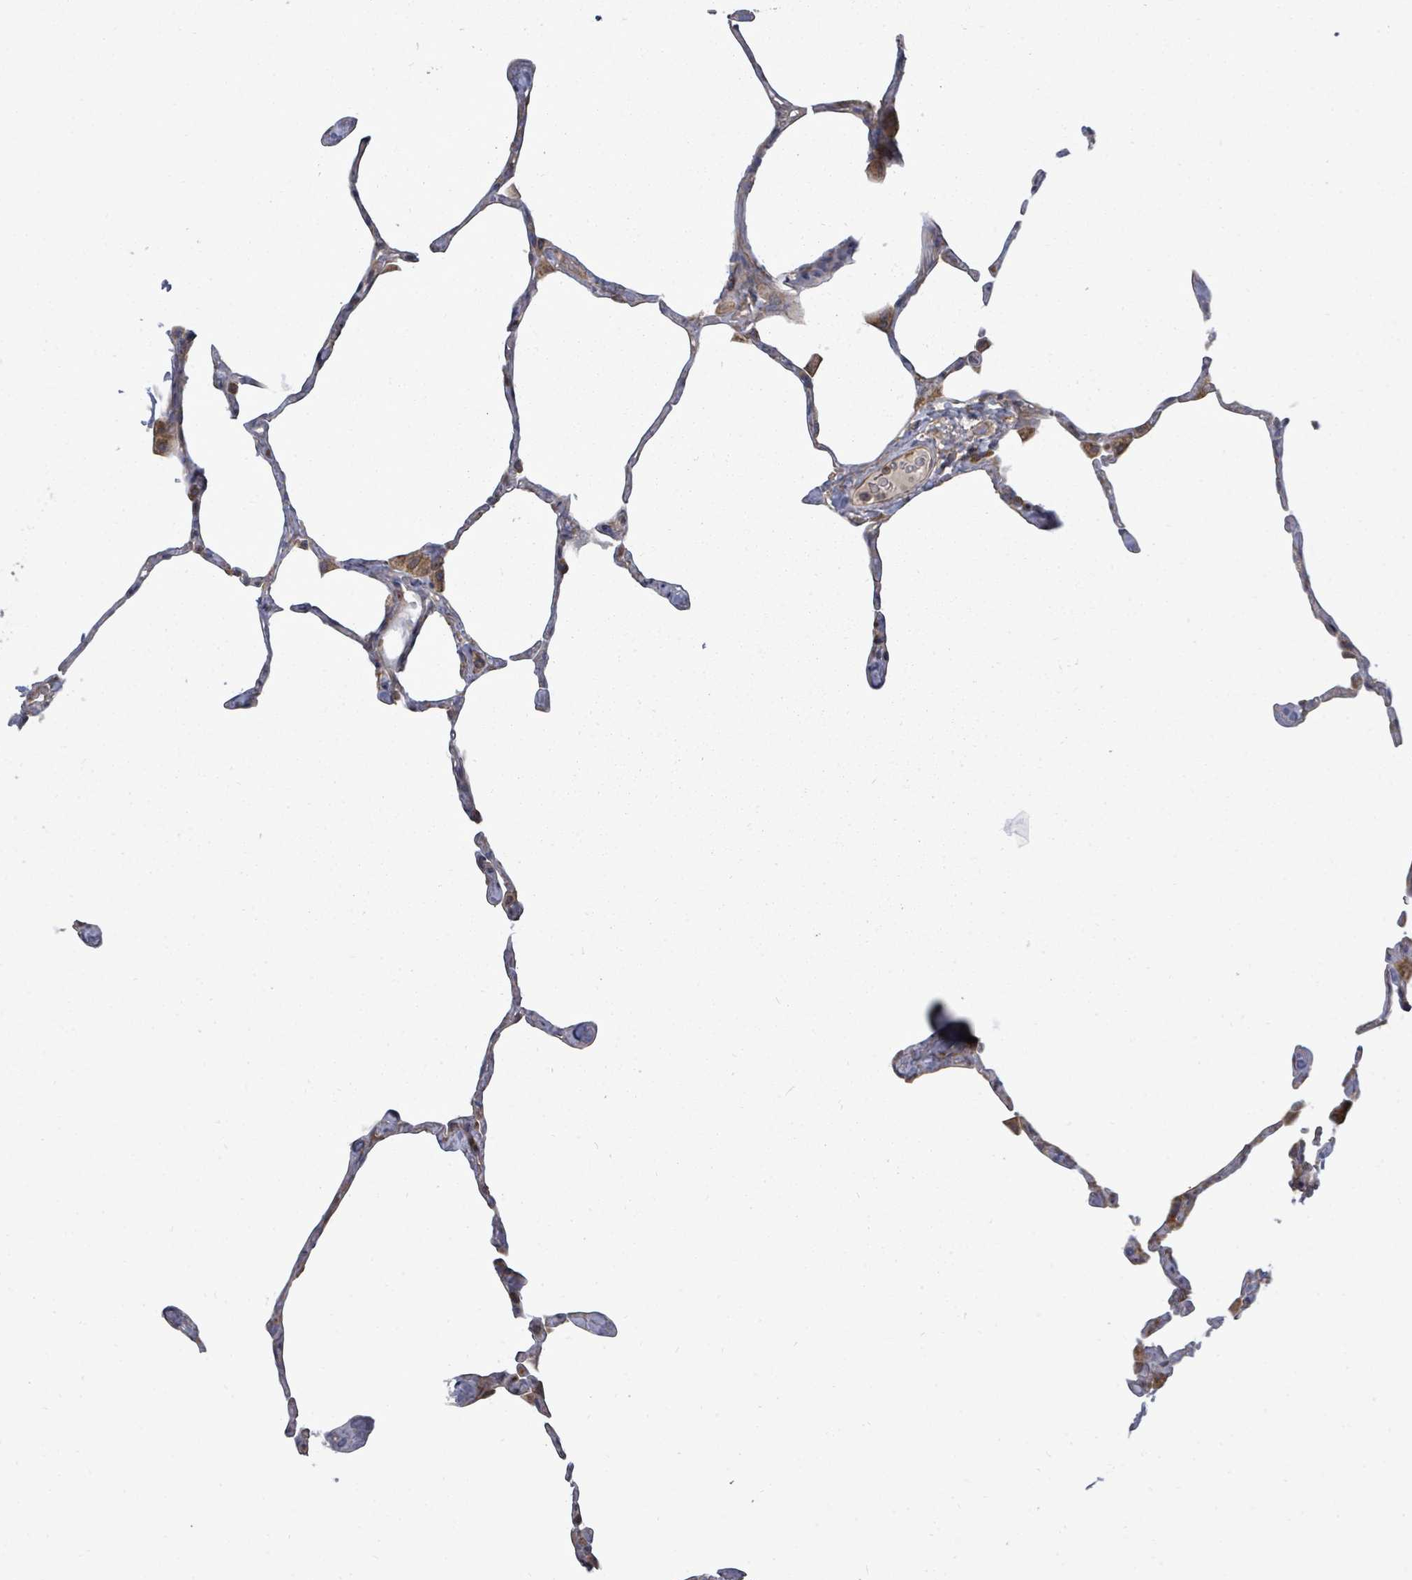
{"staining": {"intensity": "moderate", "quantity": "25%-75%", "location": "cytoplasmic/membranous"}, "tissue": "lung", "cell_type": "Alveolar cells", "image_type": "normal", "snomed": [{"axis": "morphology", "description": "Normal tissue, NOS"}, {"axis": "topography", "description": "Lung"}], "caption": "Approximately 25%-75% of alveolar cells in benign human lung show moderate cytoplasmic/membranous protein positivity as visualized by brown immunohistochemical staining.", "gene": "EIF3CL", "patient": {"sex": "male", "age": 65}}